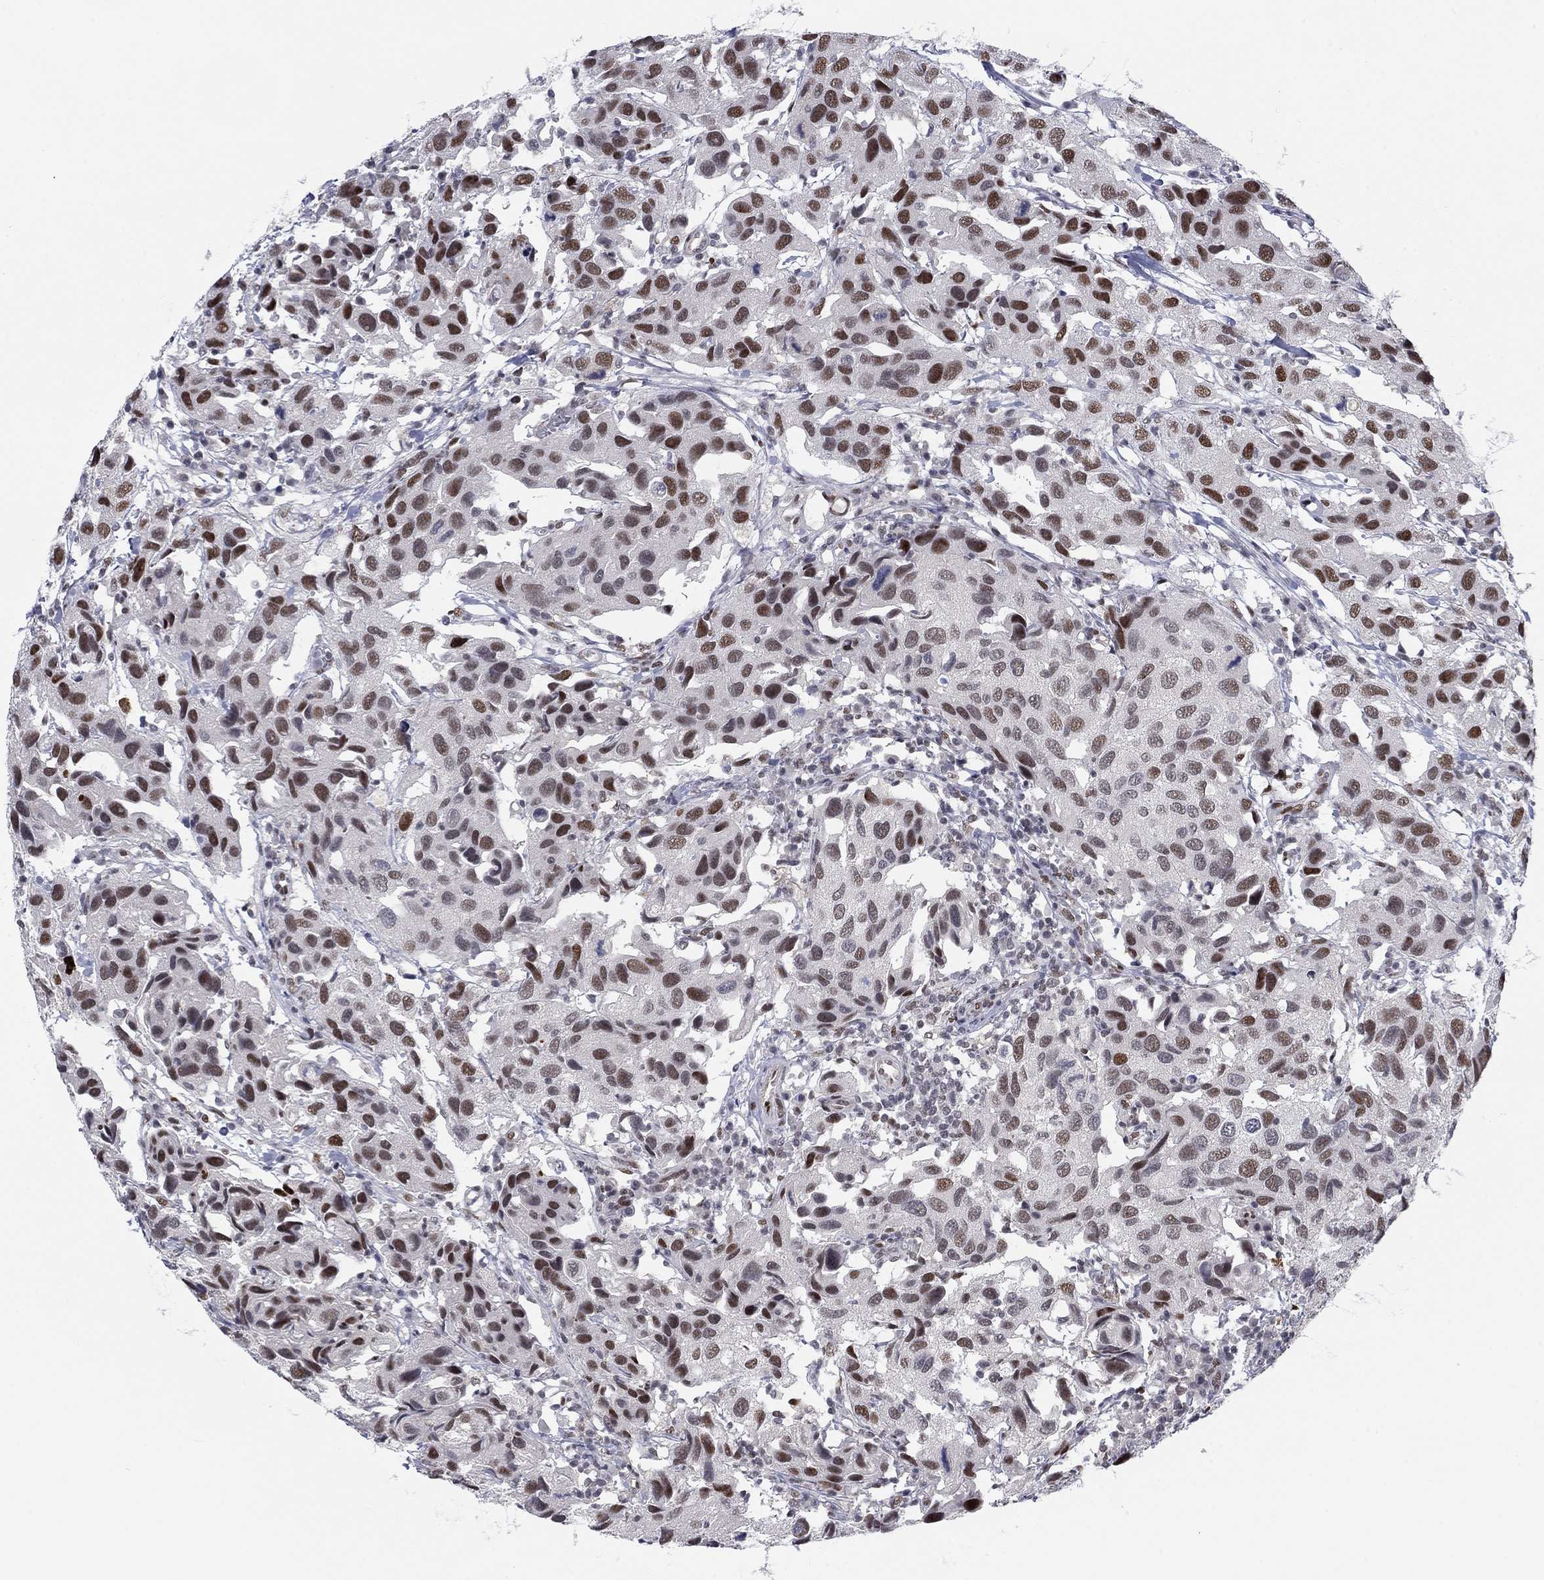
{"staining": {"intensity": "strong", "quantity": "<25%", "location": "nuclear"}, "tissue": "urothelial cancer", "cell_type": "Tumor cells", "image_type": "cancer", "snomed": [{"axis": "morphology", "description": "Urothelial carcinoma, High grade"}, {"axis": "topography", "description": "Urinary bladder"}], "caption": "Urothelial cancer stained for a protein (brown) exhibits strong nuclear positive expression in about <25% of tumor cells.", "gene": "FYTTD1", "patient": {"sex": "male", "age": 79}}